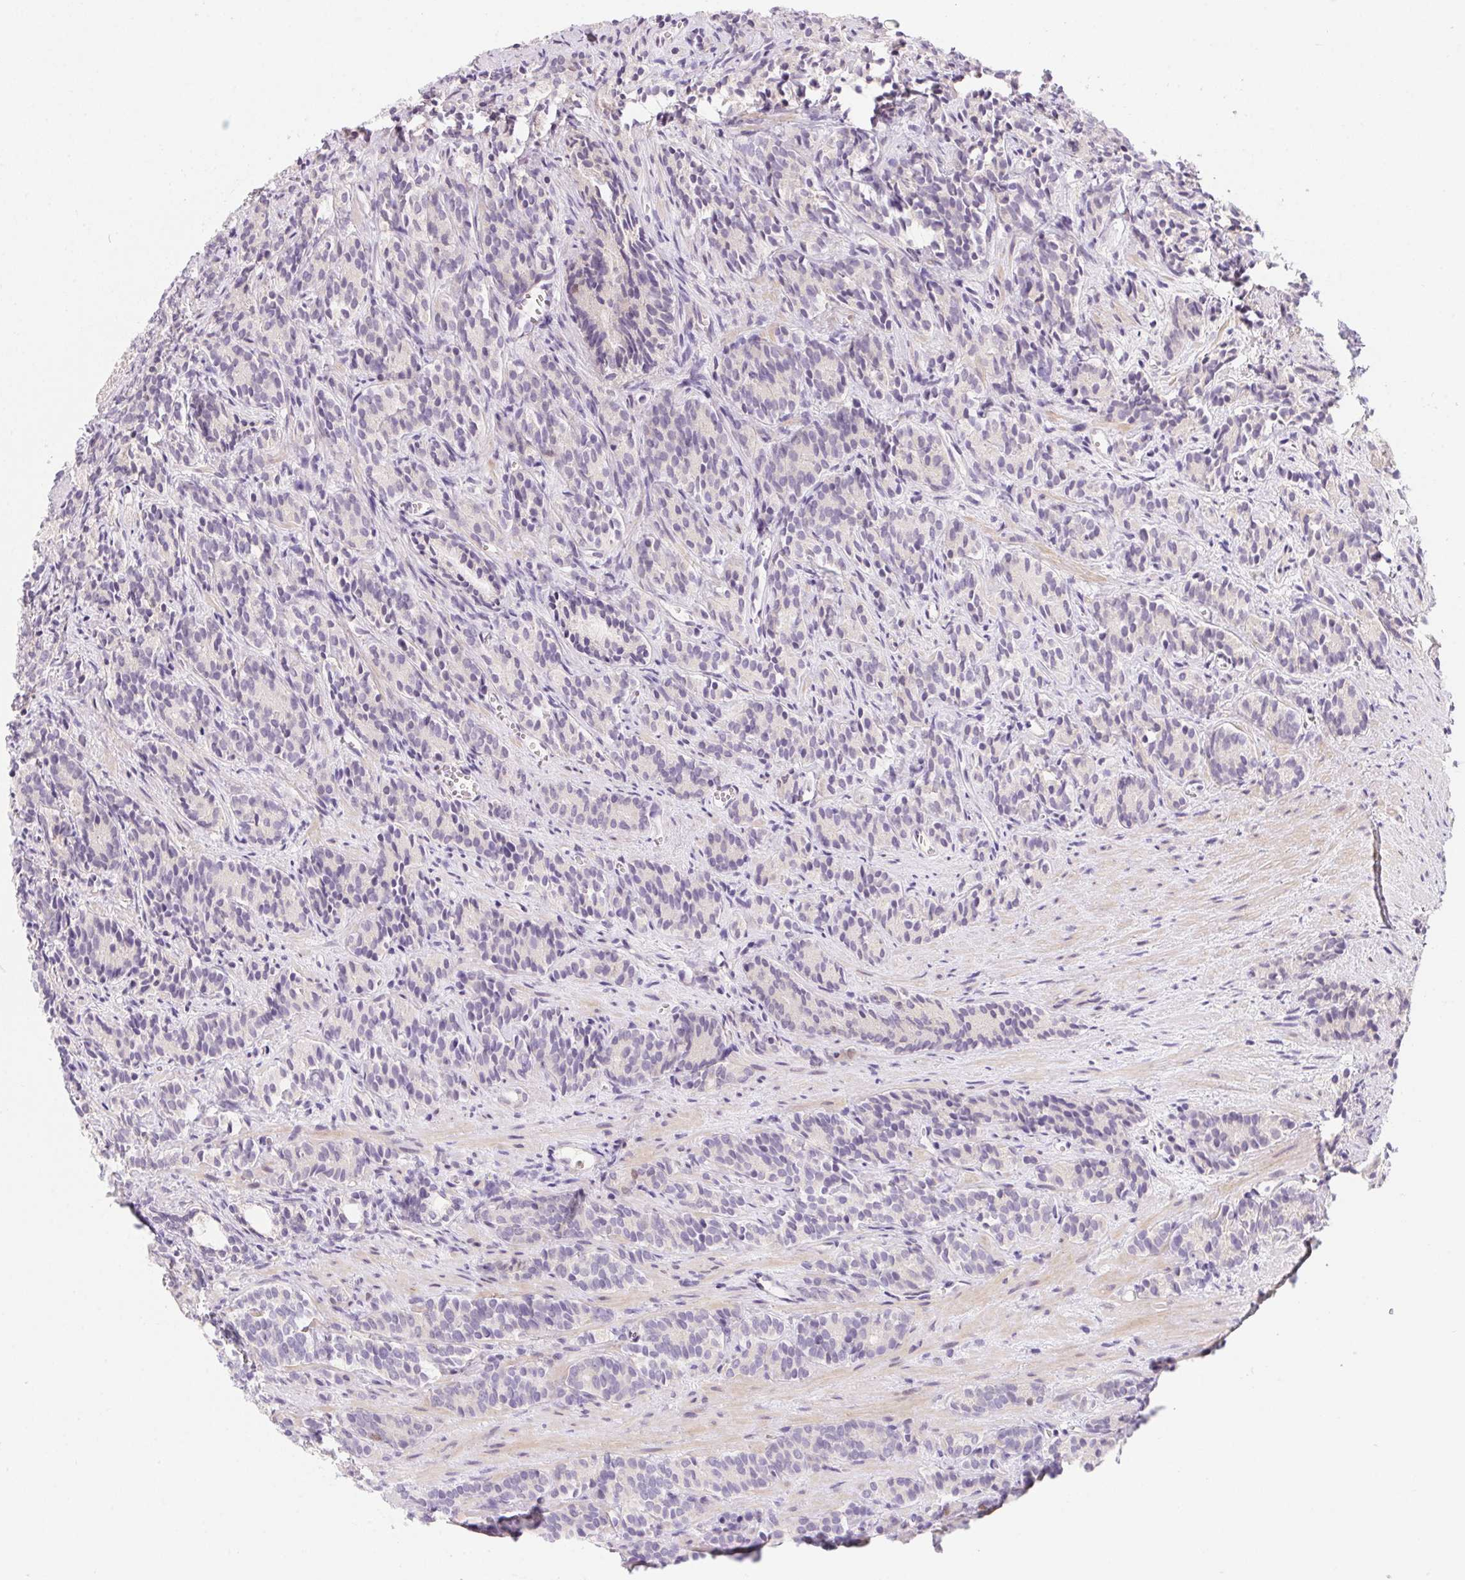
{"staining": {"intensity": "moderate", "quantity": "<25%", "location": "nuclear"}, "tissue": "prostate cancer", "cell_type": "Tumor cells", "image_type": "cancer", "snomed": [{"axis": "morphology", "description": "Adenocarcinoma, High grade"}, {"axis": "topography", "description": "Prostate"}], "caption": "The histopathology image shows immunohistochemical staining of prostate cancer (high-grade adenocarcinoma). There is moderate nuclear positivity is seen in about <25% of tumor cells. The protein of interest is shown in brown color, while the nuclei are stained blue.", "gene": "HELLS", "patient": {"sex": "male", "age": 84}}